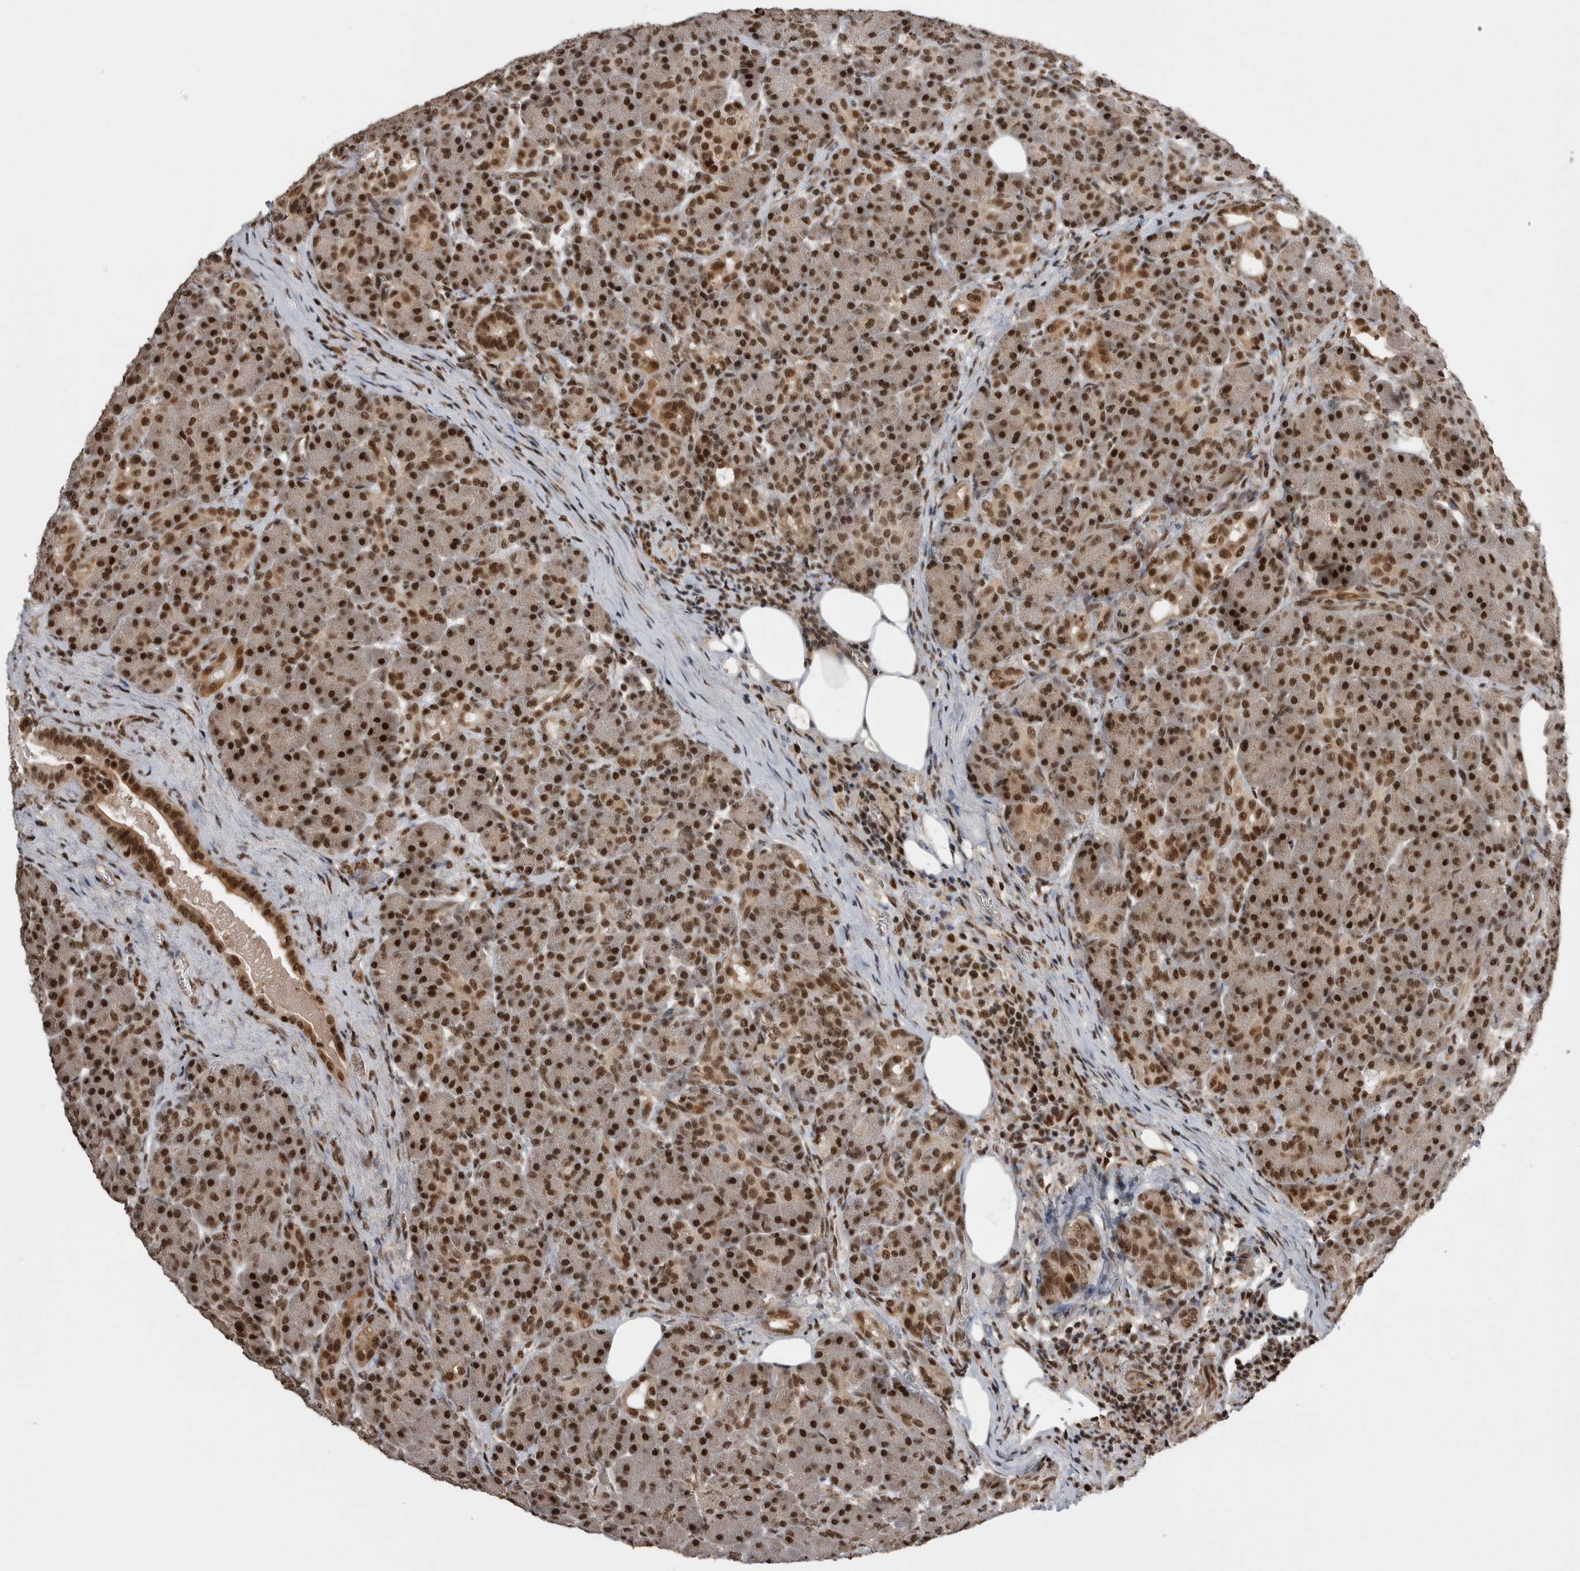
{"staining": {"intensity": "strong", "quantity": ">75%", "location": "nuclear"}, "tissue": "pancreas", "cell_type": "Exocrine glandular cells", "image_type": "normal", "snomed": [{"axis": "morphology", "description": "Normal tissue, NOS"}, {"axis": "topography", "description": "Pancreas"}], "caption": "Protein staining of normal pancreas demonstrates strong nuclear expression in about >75% of exocrine glandular cells. (DAB (3,3'-diaminobenzidine) IHC with brightfield microscopy, high magnification).", "gene": "CPSF2", "patient": {"sex": "male", "age": 63}}